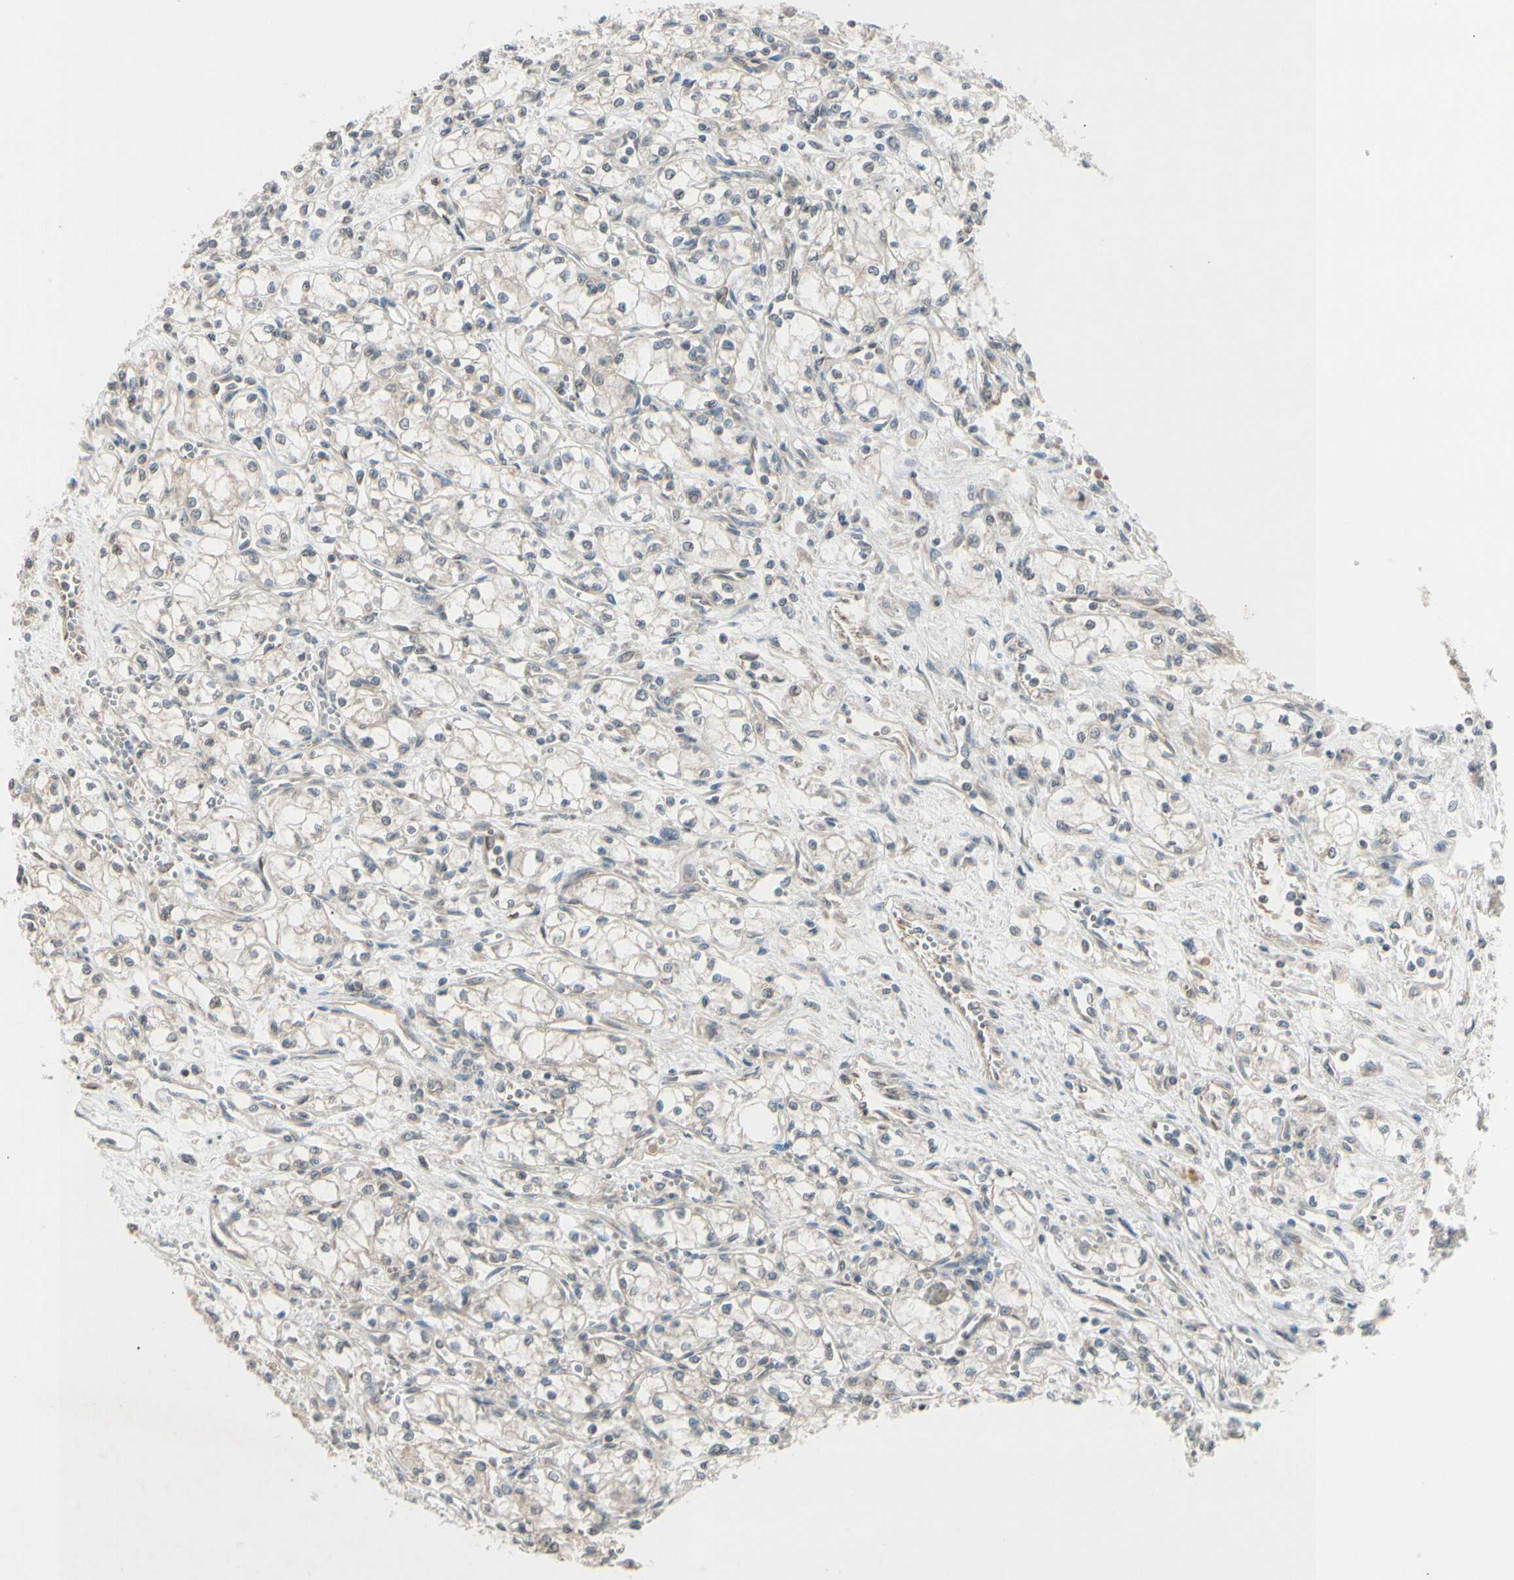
{"staining": {"intensity": "weak", "quantity": ">75%", "location": "cytoplasmic/membranous"}, "tissue": "renal cancer", "cell_type": "Tumor cells", "image_type": "cancer", "snomed": [{"axis": "morphology", "description": "Normal tissue, NOS"}, {"axis": "morphology", "description": "Adenocarcinoma, NOS"}, {"axis": "topography", "description": "Kidney"}], "caption": "A low amount of weak cytoplasmic/membranous staining is present in approximately >75% of tumor cells in renal adenocarcinoma tissue.", "gene": "FGF10", "patient": {"sex": "male", "age": 59}}